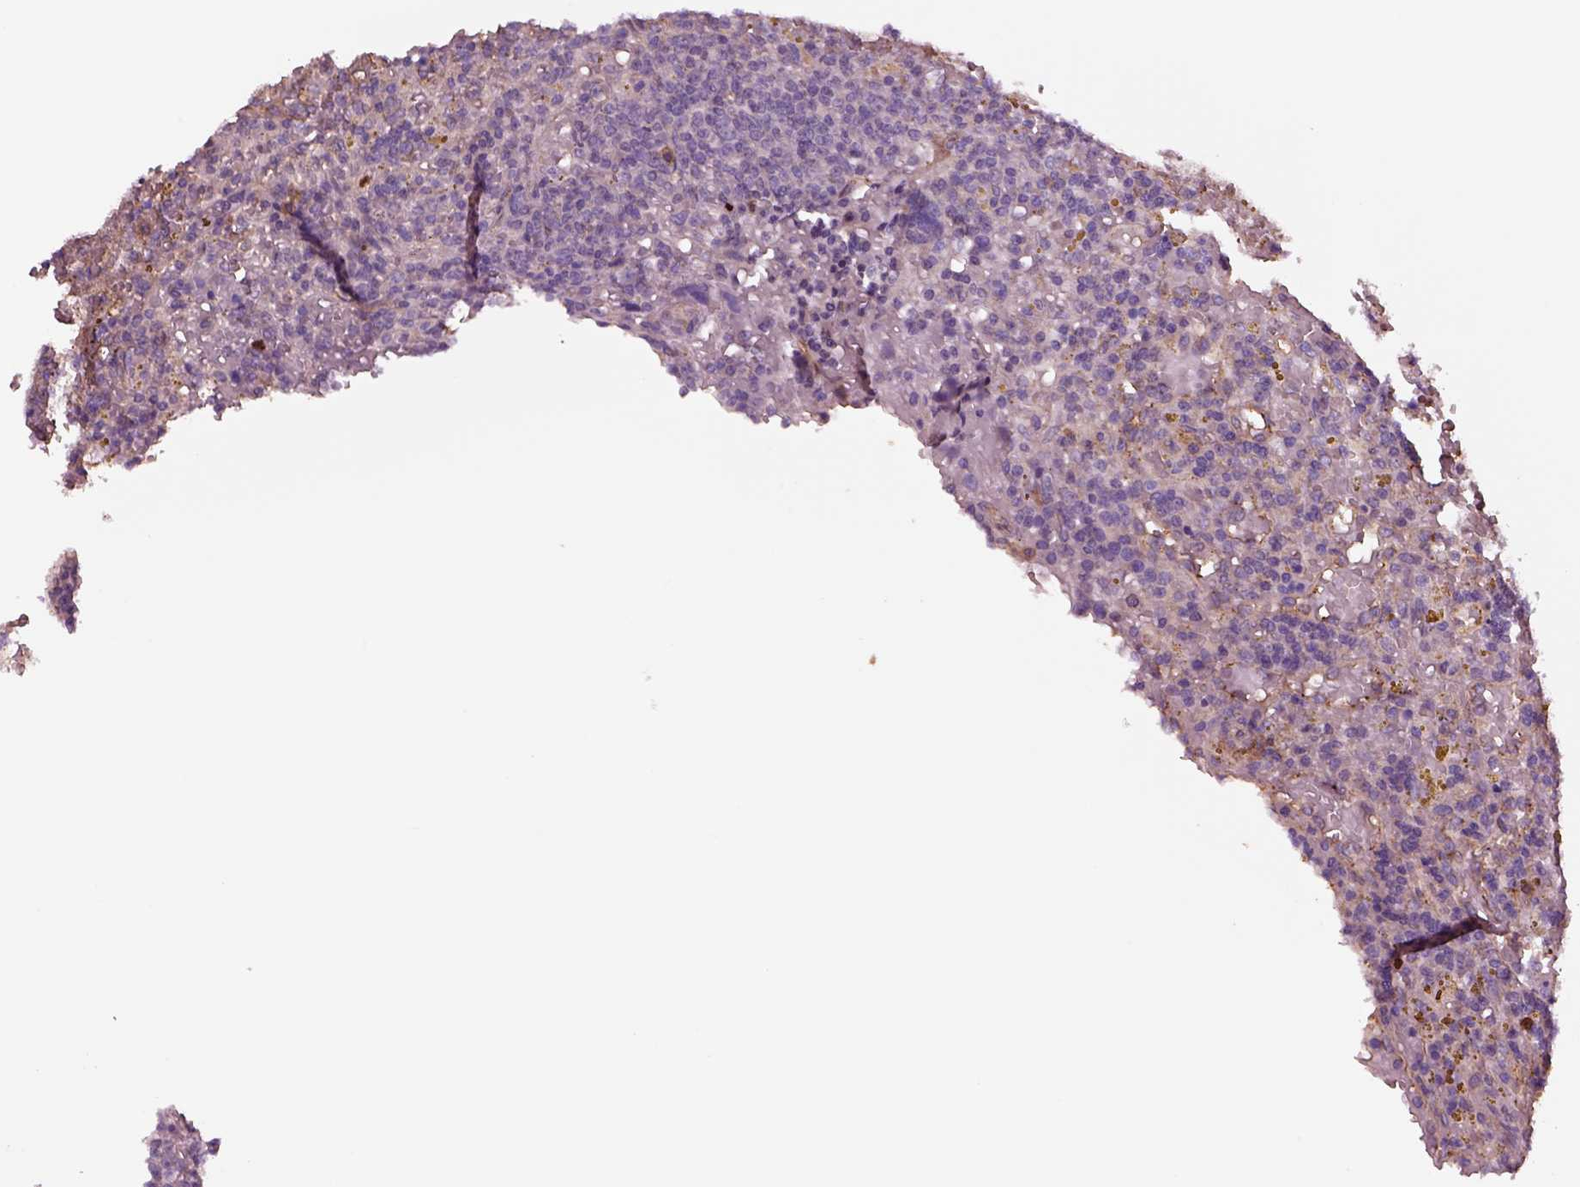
{"staining": {"intensity": "negative", "quantity": "none", "location": "none"}, "tissue": "lymphoma", "cell_type": "Tumor cells", "image_type": "cancer", "snomed": [{"axis": "morphology", "description": "Malignant lymphoma, non-Hodgkin's type, Low grade"}, {"axis": "topography", "description": "Spleen"}], "caption": "There is no significant positivity in tumor cells of malignant lymphoma, non-Hodgkin's type (low-grade).", "gene": "HTR1B", "patient": {"sex": "female", "age": 65}}